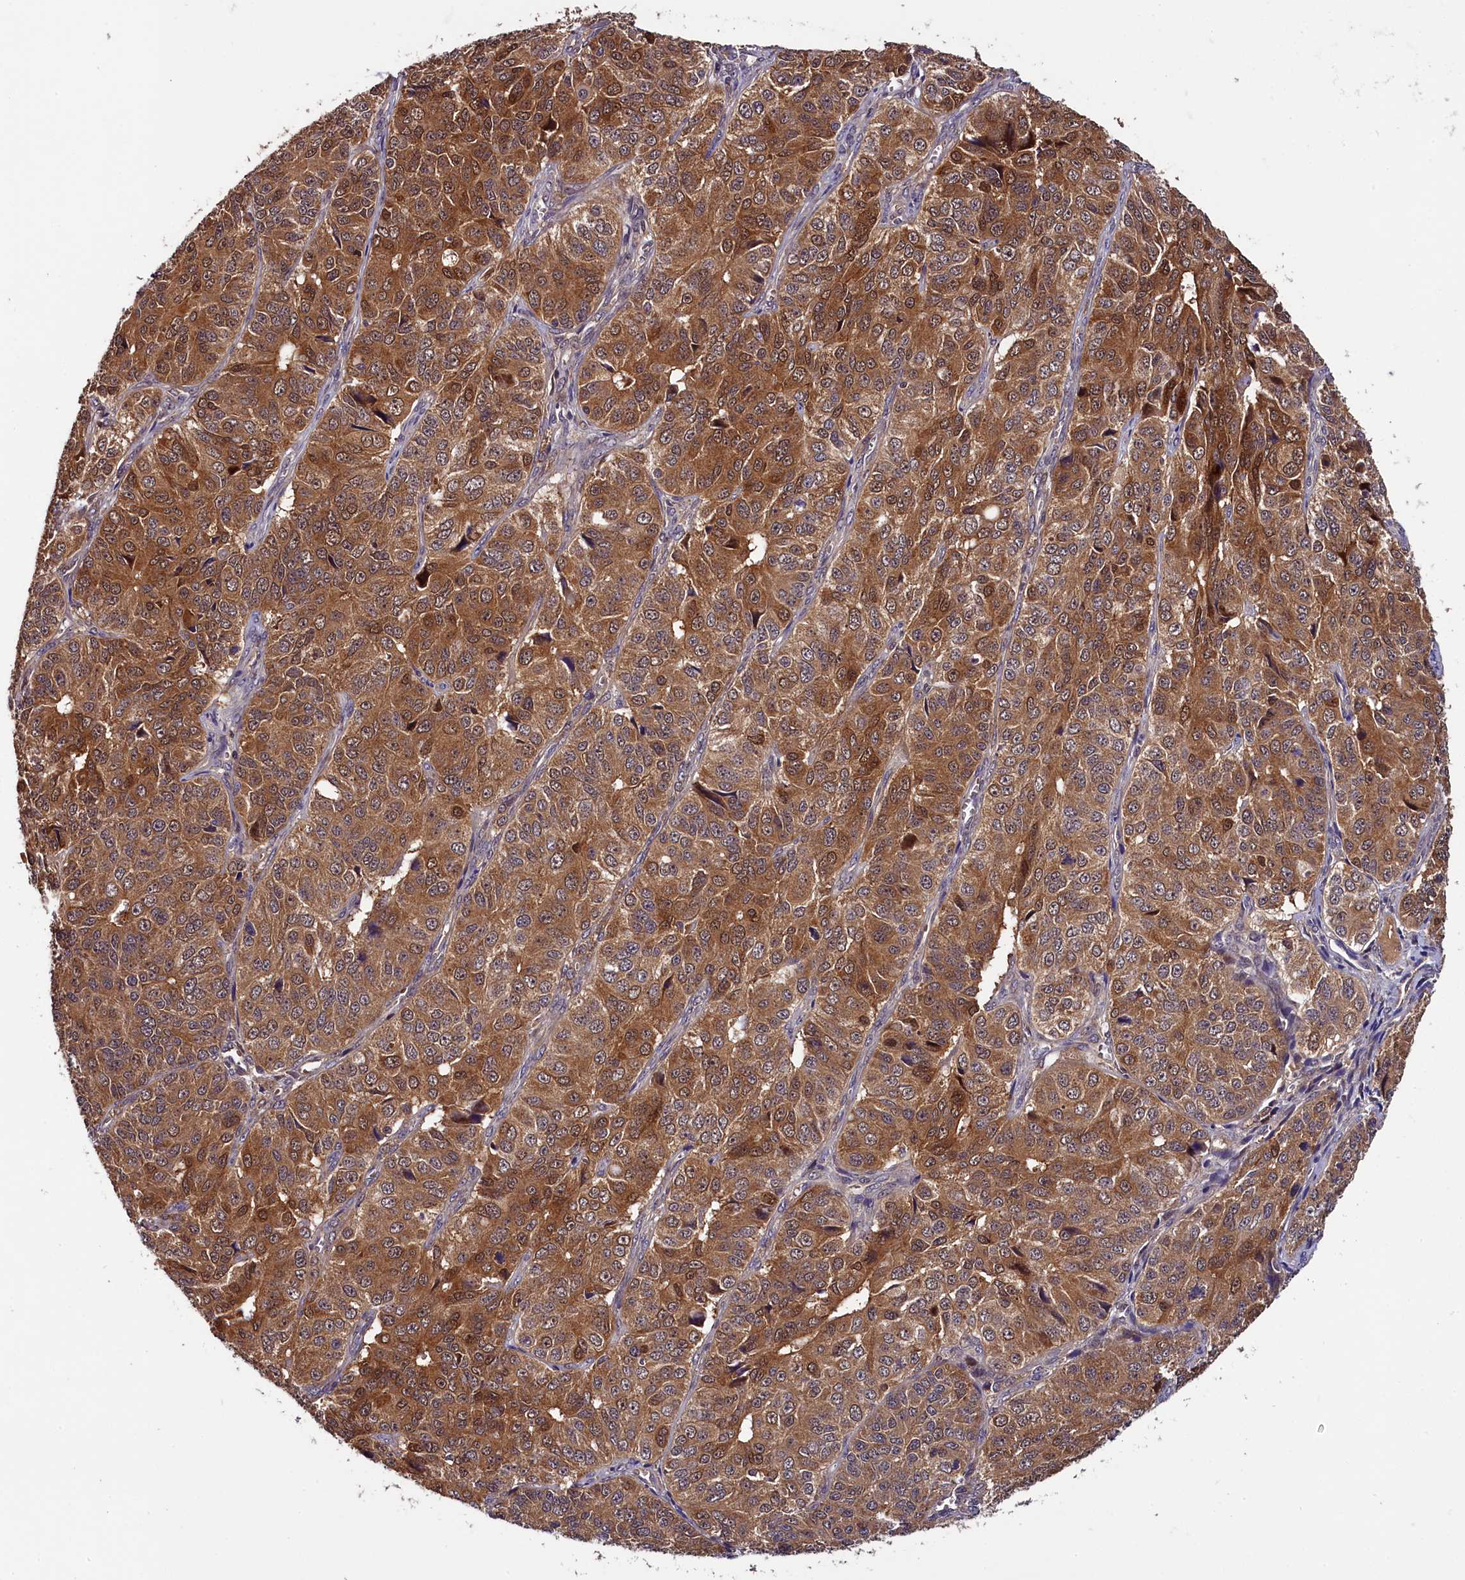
{"staining": {"intensity": "moderate", "quantity": ">75%", "location": "cytoplasmic/membranous"}, "tissue": "ovarian cancer", "cell_type": "Tumor cells", "image_type": "cancer", "snomed": [{"axis": "morphology", "description": "Carcinoma, endometroid"}, {"axis": "topography", "description": "Ovary"}], "caption": "The immunohistochemical stain highlights moderate cytoplasmic/membranous positivity in tumor cells of ovarian endometroid carcinoma tissue.", "gene": "RPUSD2", "patient": {"sex": "female", "age": 51}}